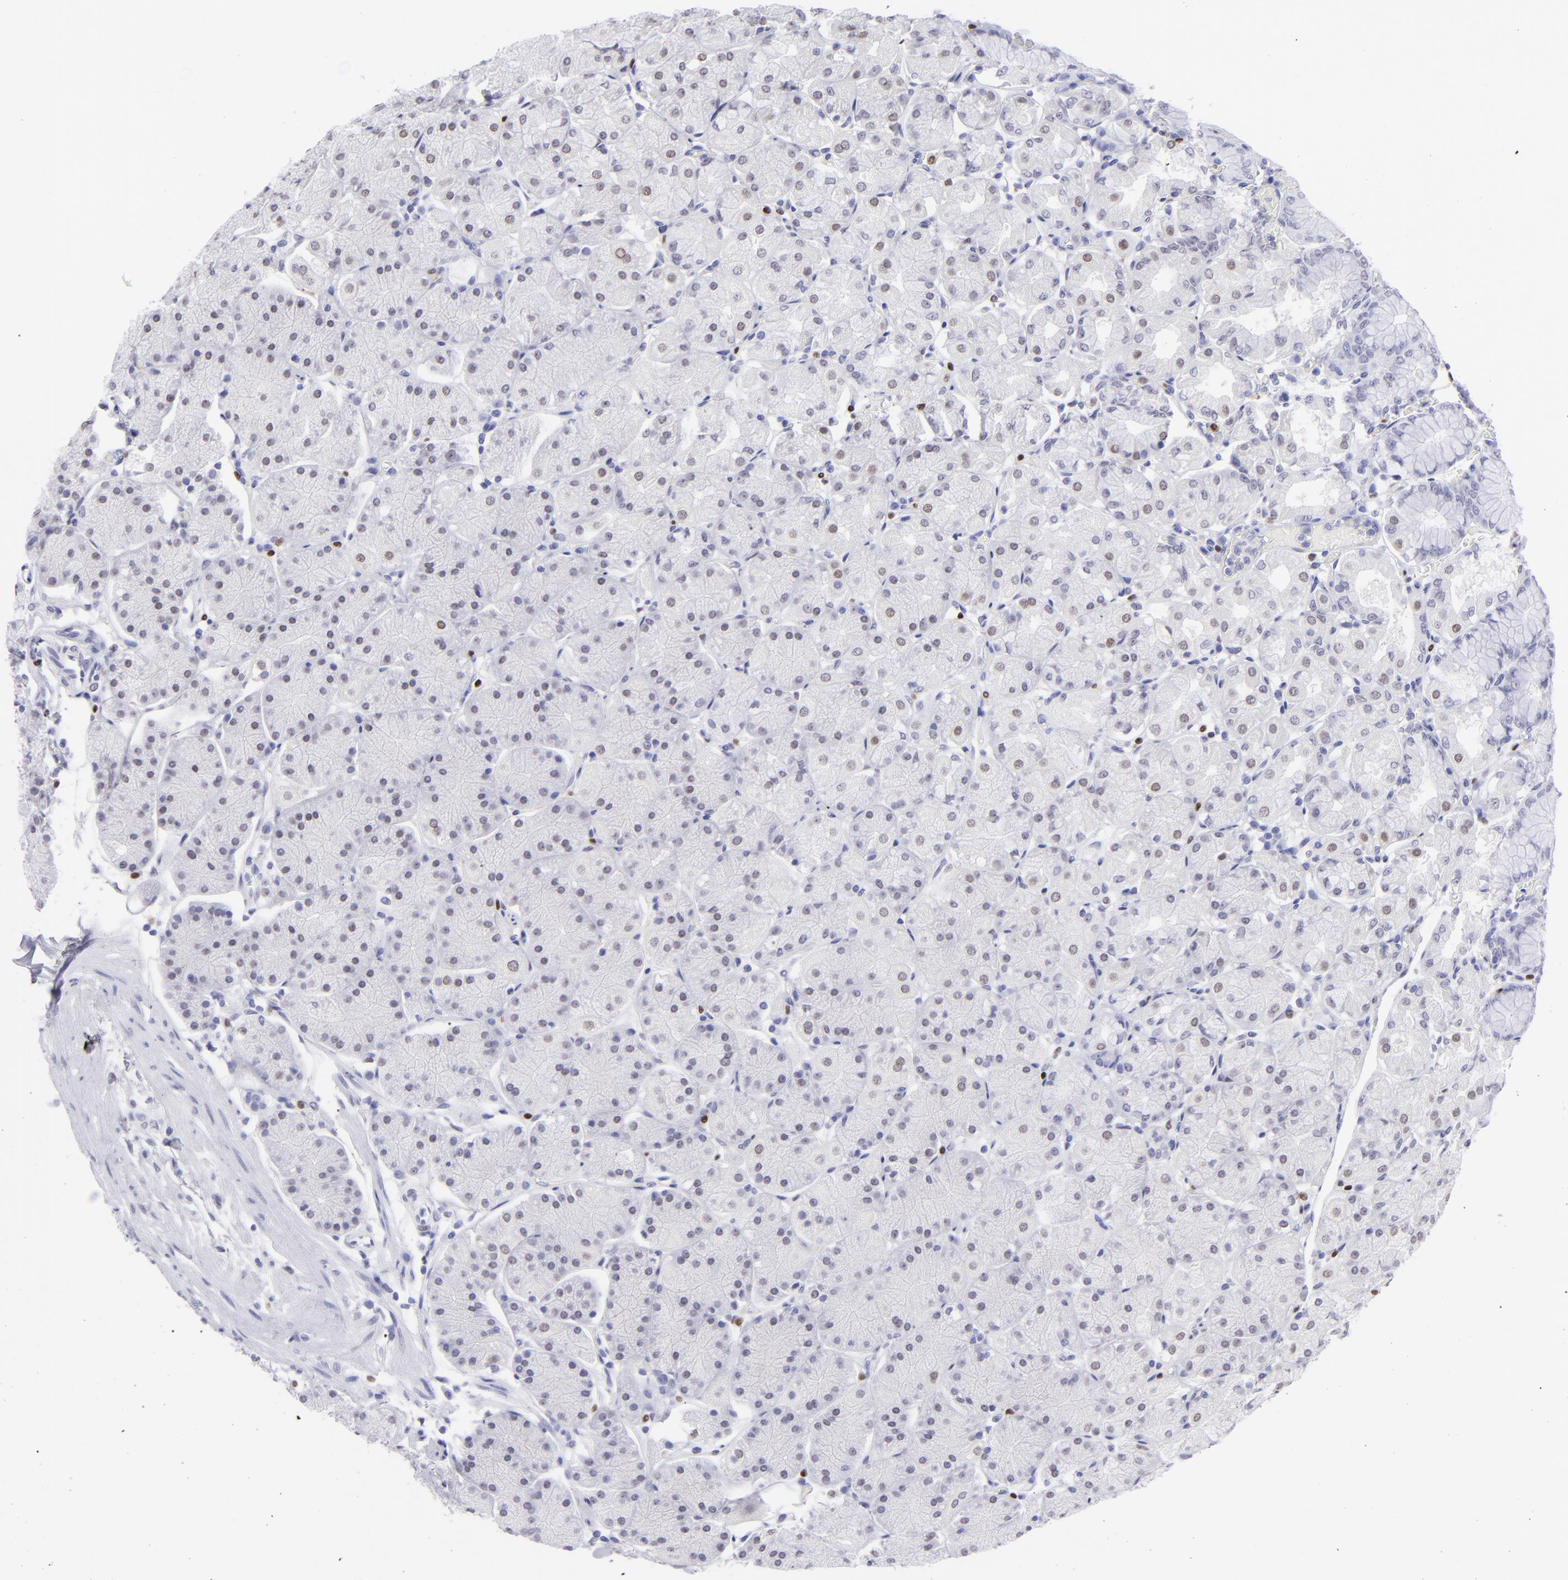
{"staining": {"intensity": "weak", "quantity": "<25%", "location": "nuclear"}, "tissue": "stomach", "cell_type": "Glandular cells", "image_type": "normal", "snomed": [{"axis": "morphology", "description": "Normal tissue, NOS"}, {"axis": "topography", "description": "Stomach, upper"}, {"axis": "topography", "description": "Stomach"}], "caption": "The photomicrograph demonstrates no staining of glandular cells in unremarkable stomach.", "gene": "MITF", "patient": {"sex": "male", "age": 76}}